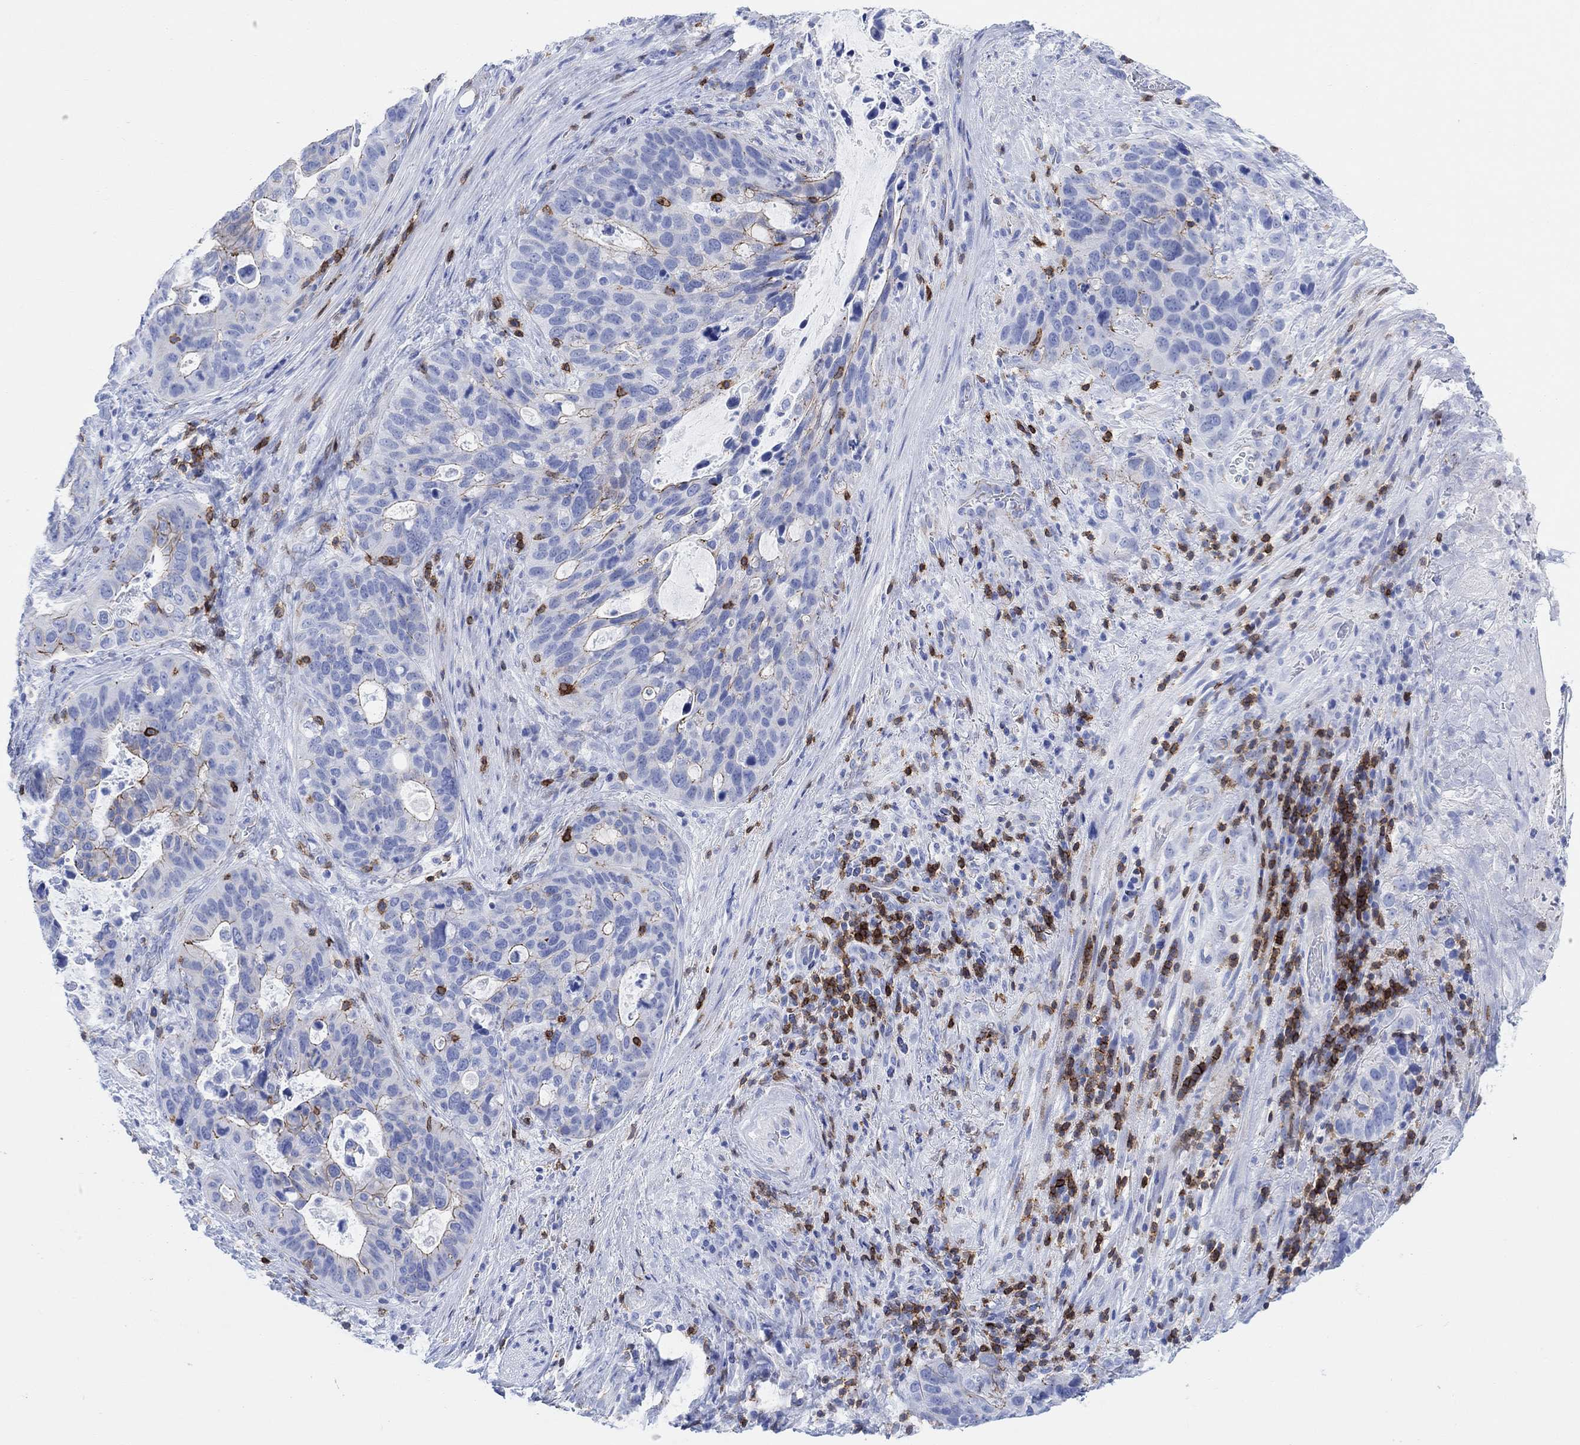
{"staining": {"intensity": "moderate", "quantity": "<25%", "location": "cytoplasmic/membranous"}, "tissue": "stomach cancer", "cell_type": "Tumor cells", "image_type": "cancer", "snomed": [{"axis": "morphology", "description": "Adenocarcinoma, NOS"}, {"axis": "topography", "description": "Stomach"}], "caption": "The immunohistochemical stain labels moderate cytoplasmic/membranous positivity in tumor cells of stomach cancer (adenocarcinoma) tissue.", "gene": "GPR65", "patient": {"sex": "male", "age": 54}}